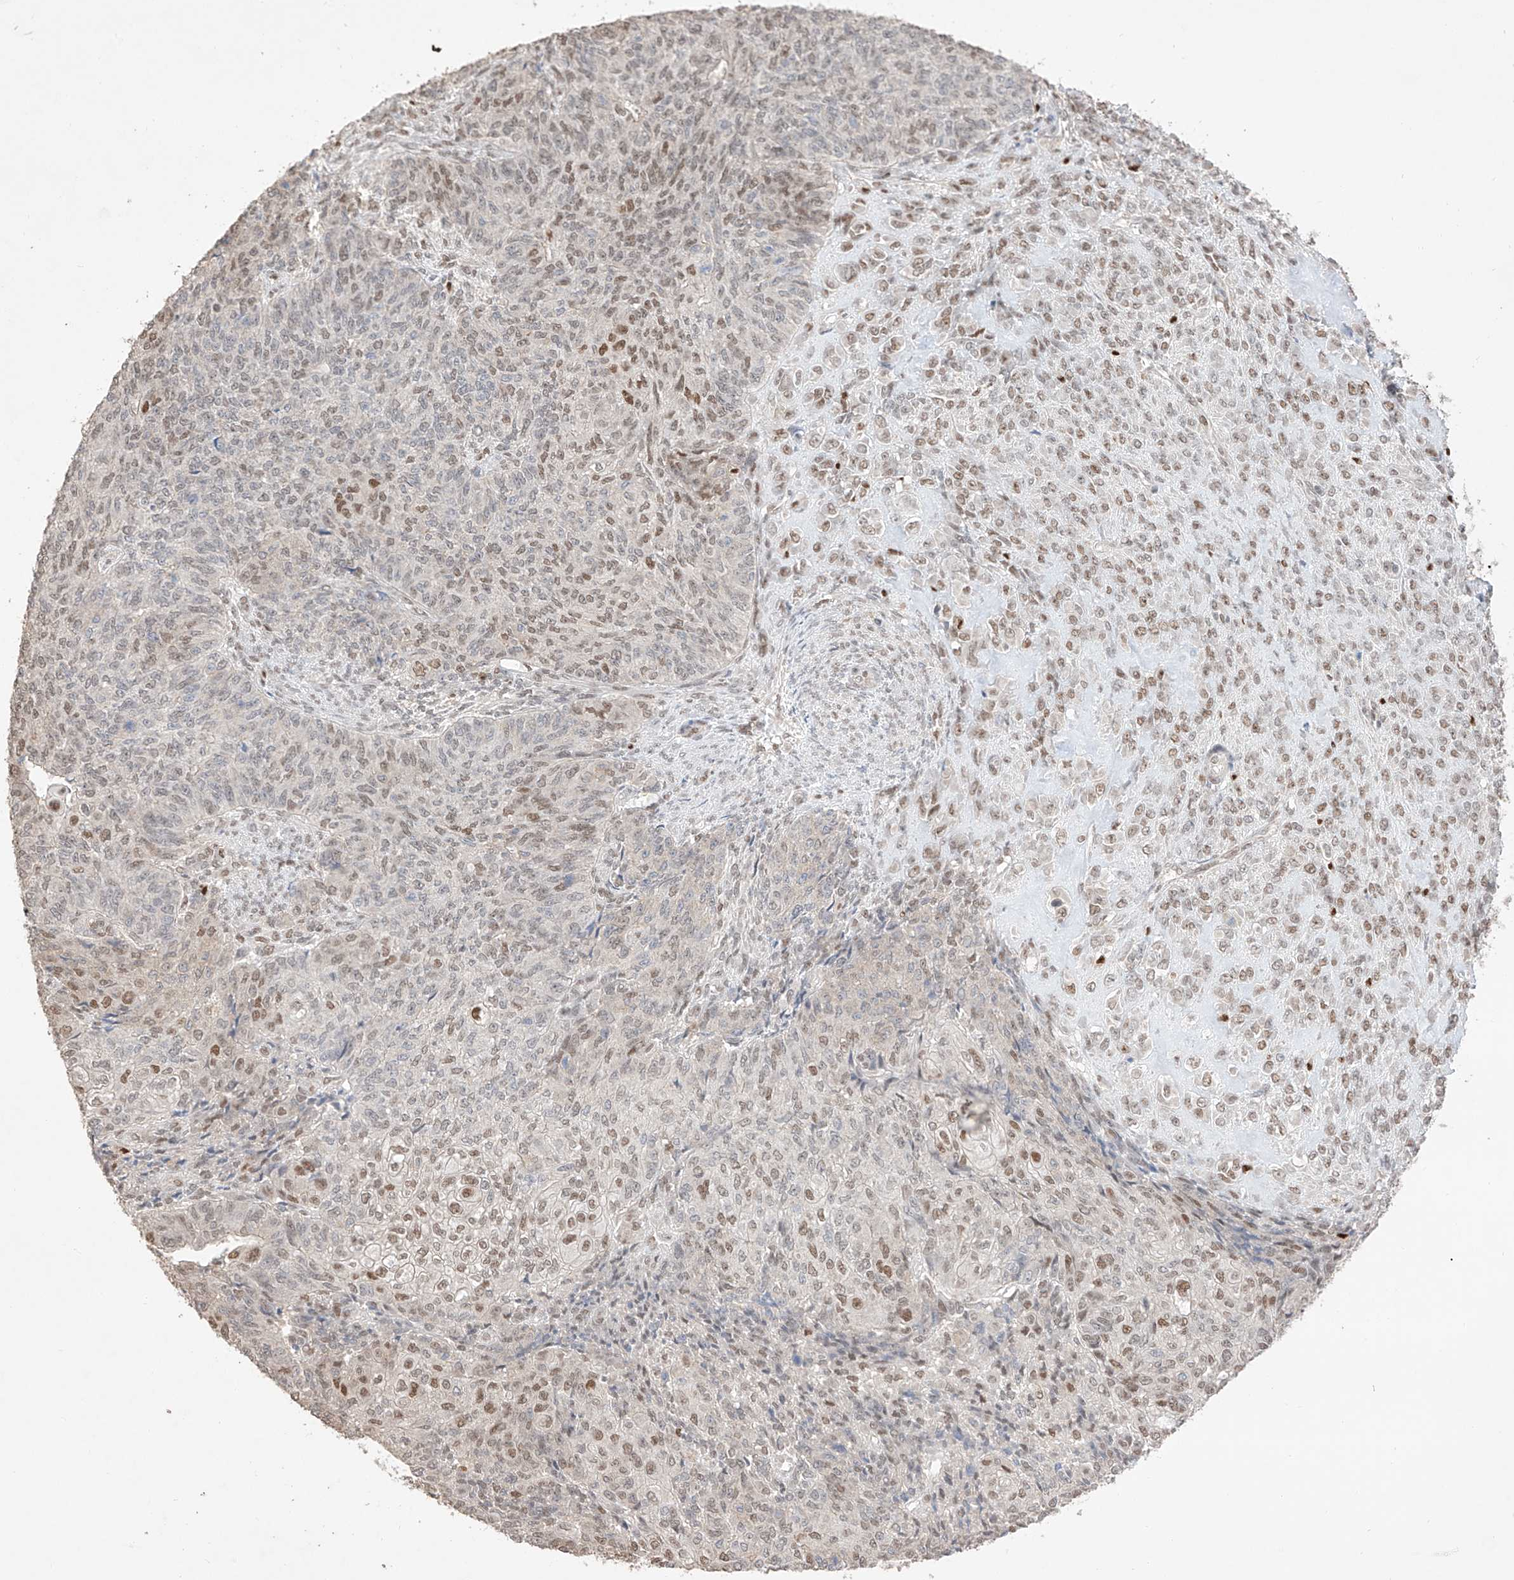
{"staining": {"intensity": "moderate", "quantity": "25%-75%", "location": "nuclear"}, "tissue": "endometrial cancer", "cell_type": "Tumor cells", "image_type": "cancer", "snomed": [{"axis": "morphology", "description": "Adenocarcinoma, NOS"}, {"axis": "topography", "description": "Endometrium"}], "caption": "The micrograph exhibits a brown stain indicating the presence of a protein in the nuclear of tumor cells in endometrial cancer.", "gene": "APIP", "patient": {"sex": "female", "age": 32}}